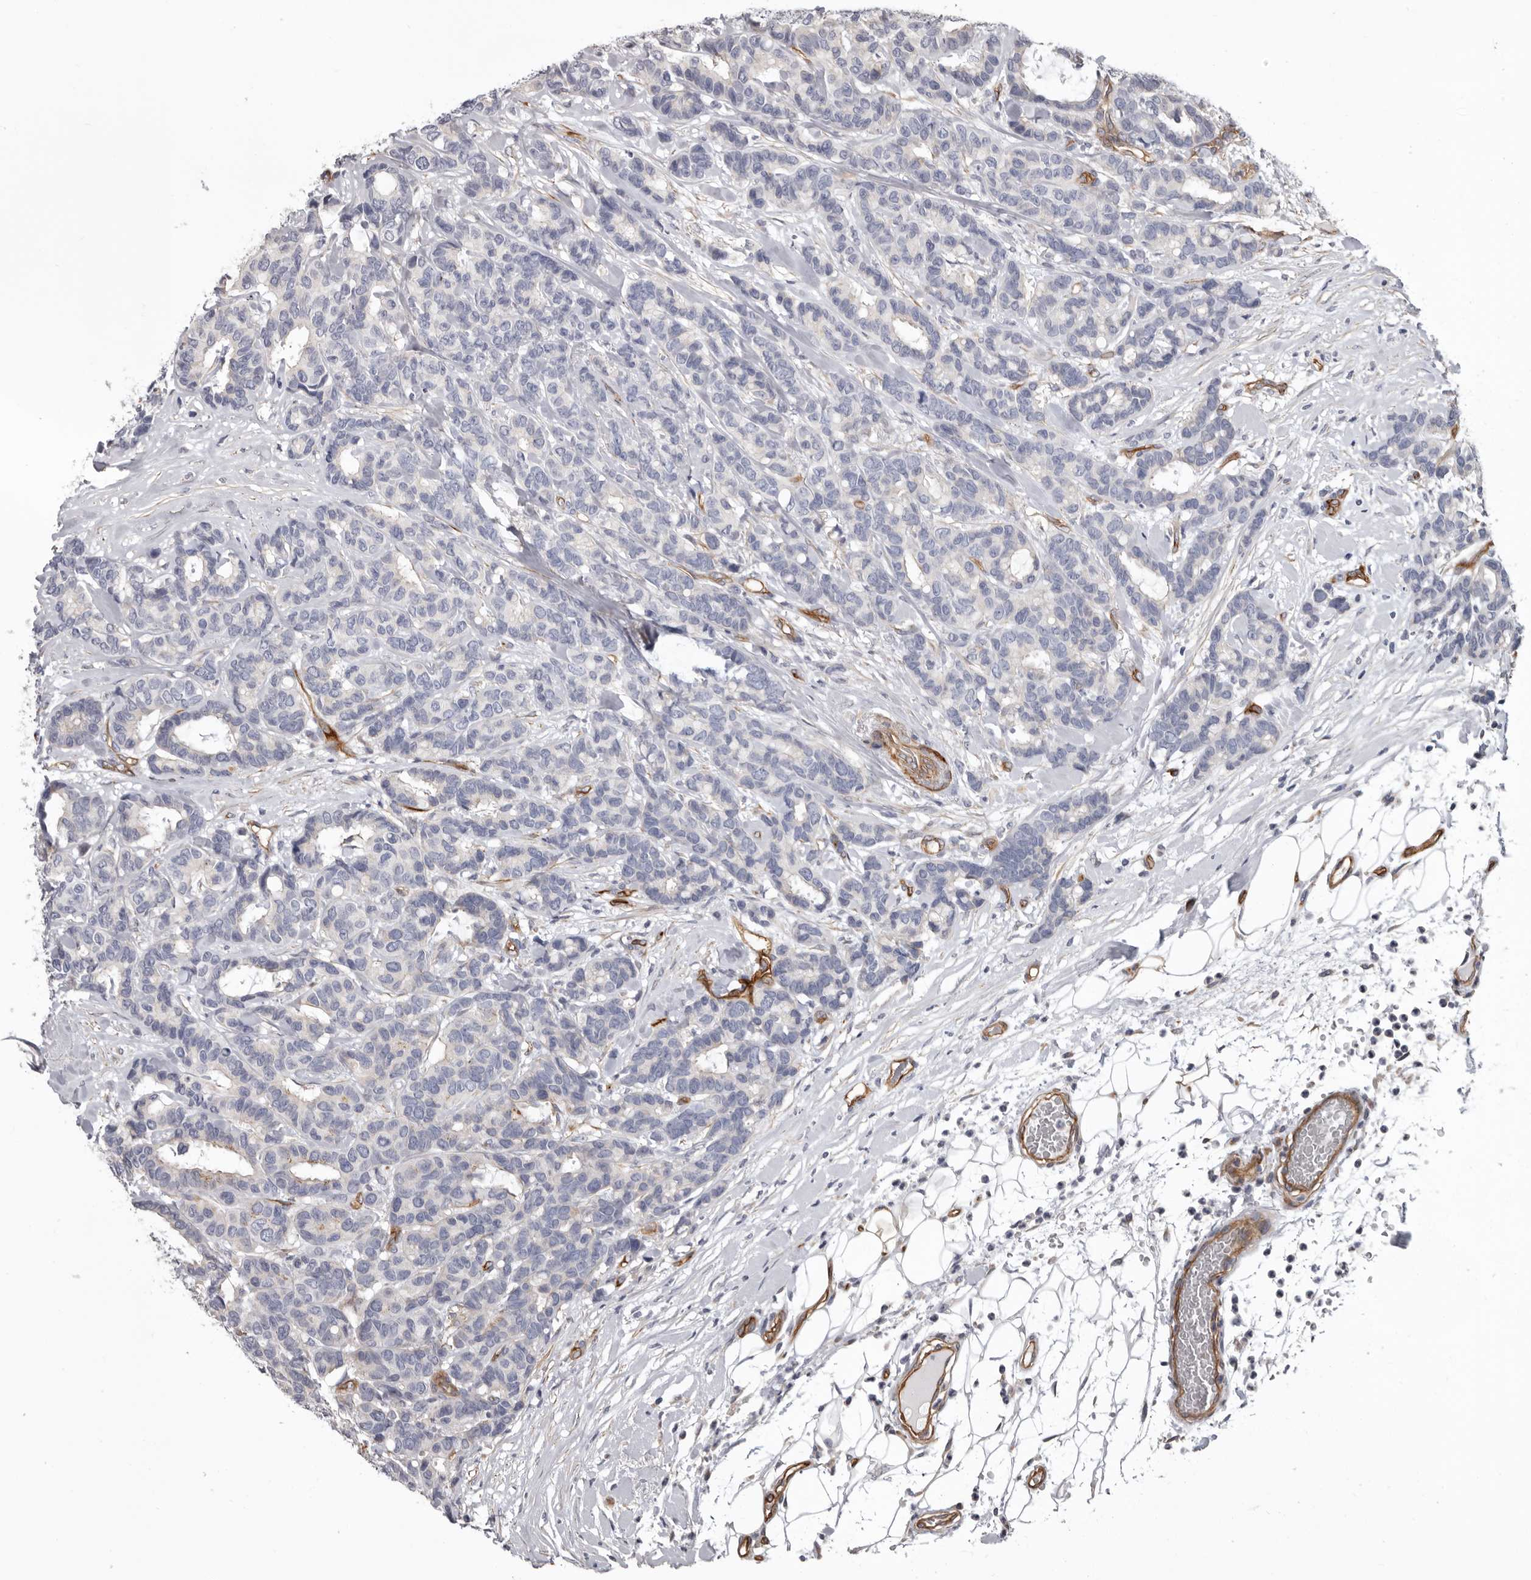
{"staining": {"intensity": "negative", "quantity": "none", "location": "none"}, "tissue": "breast cancer", "cell_type": "Tumor cells", "image_type": "cancer", "snomed": [{"axis": "morphology", "description": "Duct carcinoma"}, {"axis": "topography", "description": "Breast"}], "caption": "This is an IHC histopathology image of human invasive ductal carcinoma (breast). There is no expression in tumor cells.", "gene": "ADGRL4", "patient": {"sex": "female", "age": 87}}